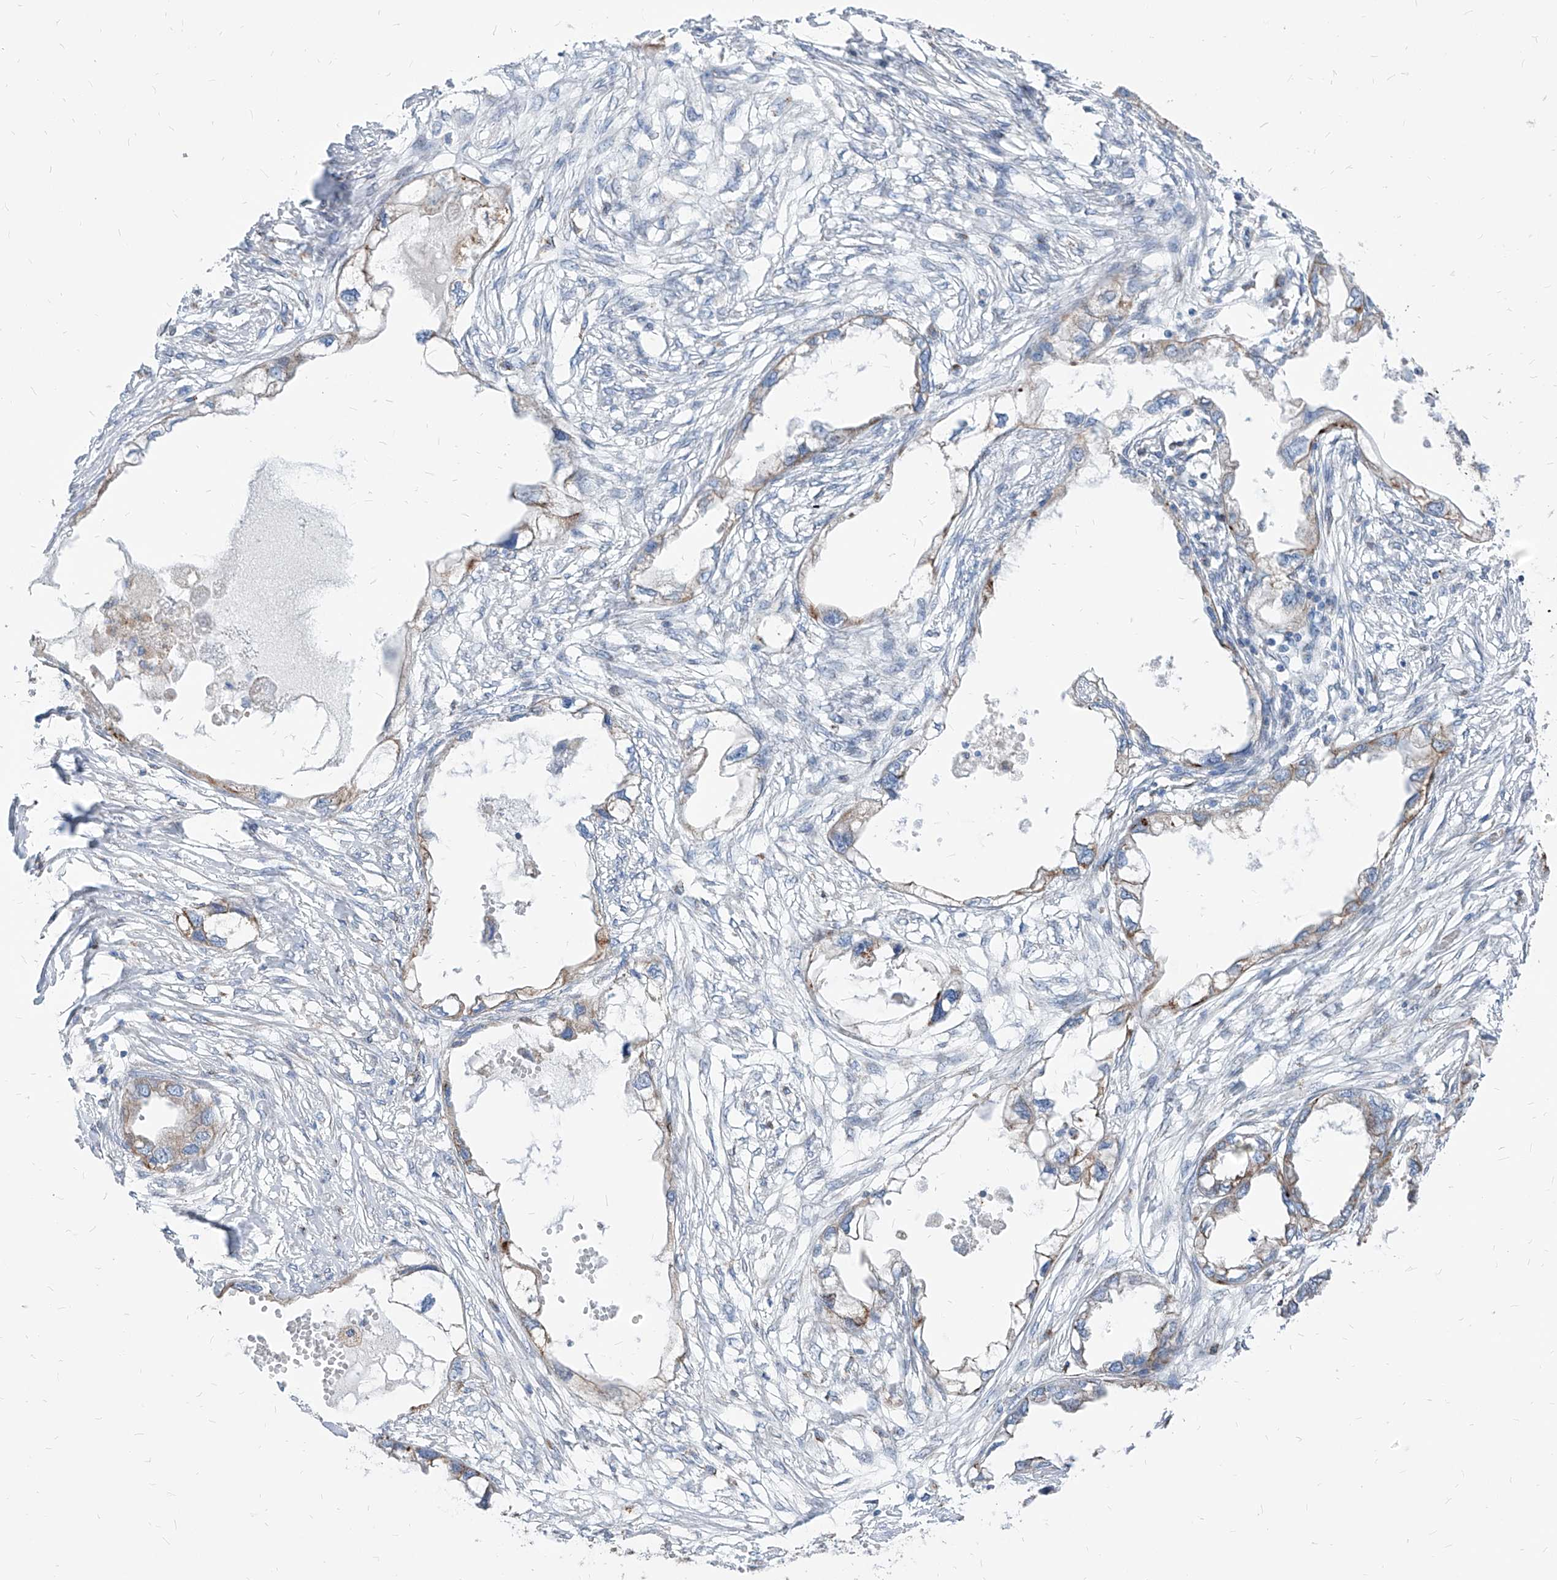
{"staining": {"intensity": "weak", "quantity": "<25%", "location": "cytoplasmic/membranous"}, "tissue": "endometrial cancer", "cell_type": "Tumor cells", "image_type": "cancer", "snomed": [{"axis": "morphology", "description": "Adenocarcinoma, NOS"}, {"axis": "morphology", "description": "Adenocarcinoma, metastatic, NOS"}, {"axis": "topography", "description": "Adipose tissue"}, {"axis": "topography", "description": "Endometrium"}], "caption": "Endometrial cancer (metastatic adenocarcinoma) was stained to show a protein in brown. There is no significant expression in tumor cells. (DAB (3,3'-diaminobenzidine) immunohistochemistry visualized using brightfield microscopy, high magnification).", "gene": "AGPS", "patient": {"sex": "female", "age": 67}}